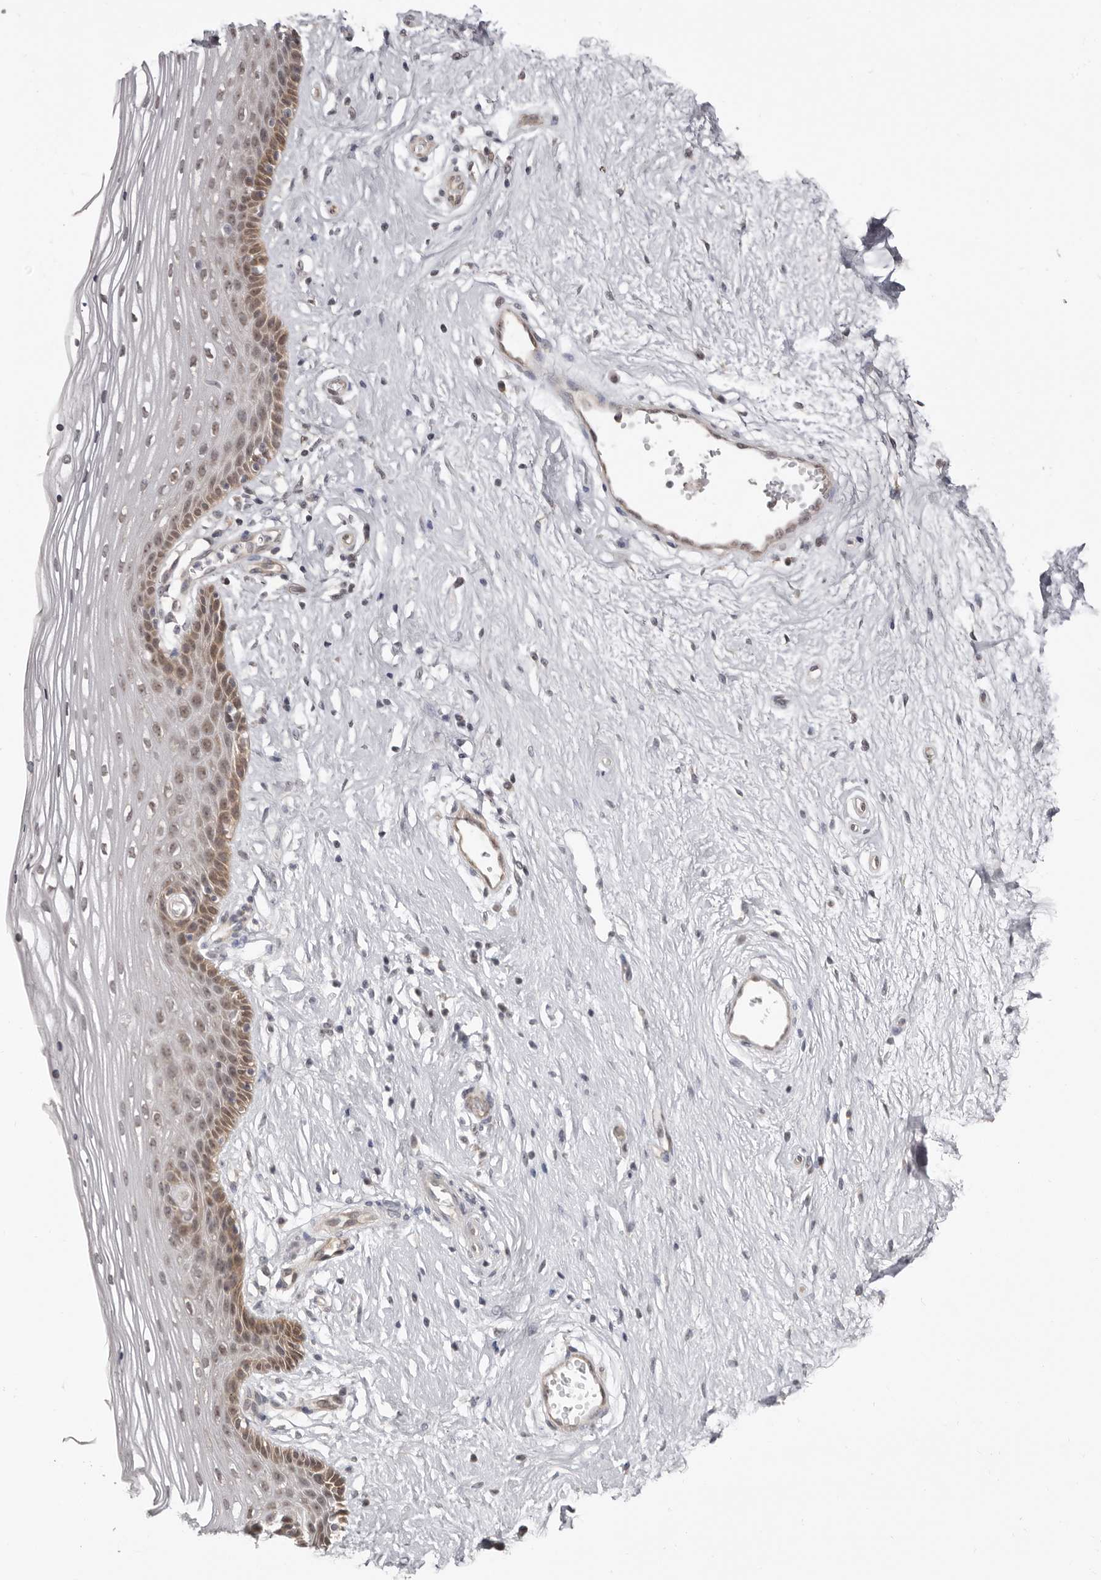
{"staining": {"intensity": "moderate", "quantity": "25%-75%", "location": "cytoplasmic/membranous,nuclear"}, "tissue": "vagina", "cell_type": "Squamous epithelial cells", "image_type": "normal", "snomed": [{"axis": "morphology", "description": "Normal tissue, NOS"}, {"axis": "topography", "description": "Vagina"}], "caption": "Vagina stained with a brown dye shows moderate cytoplasmic/membranous,nuclear positive expression in approximately 25%-75% of squamous epithelial cells.", "gene": "BAD", "patient": {"sex": "female", "age": 46}}